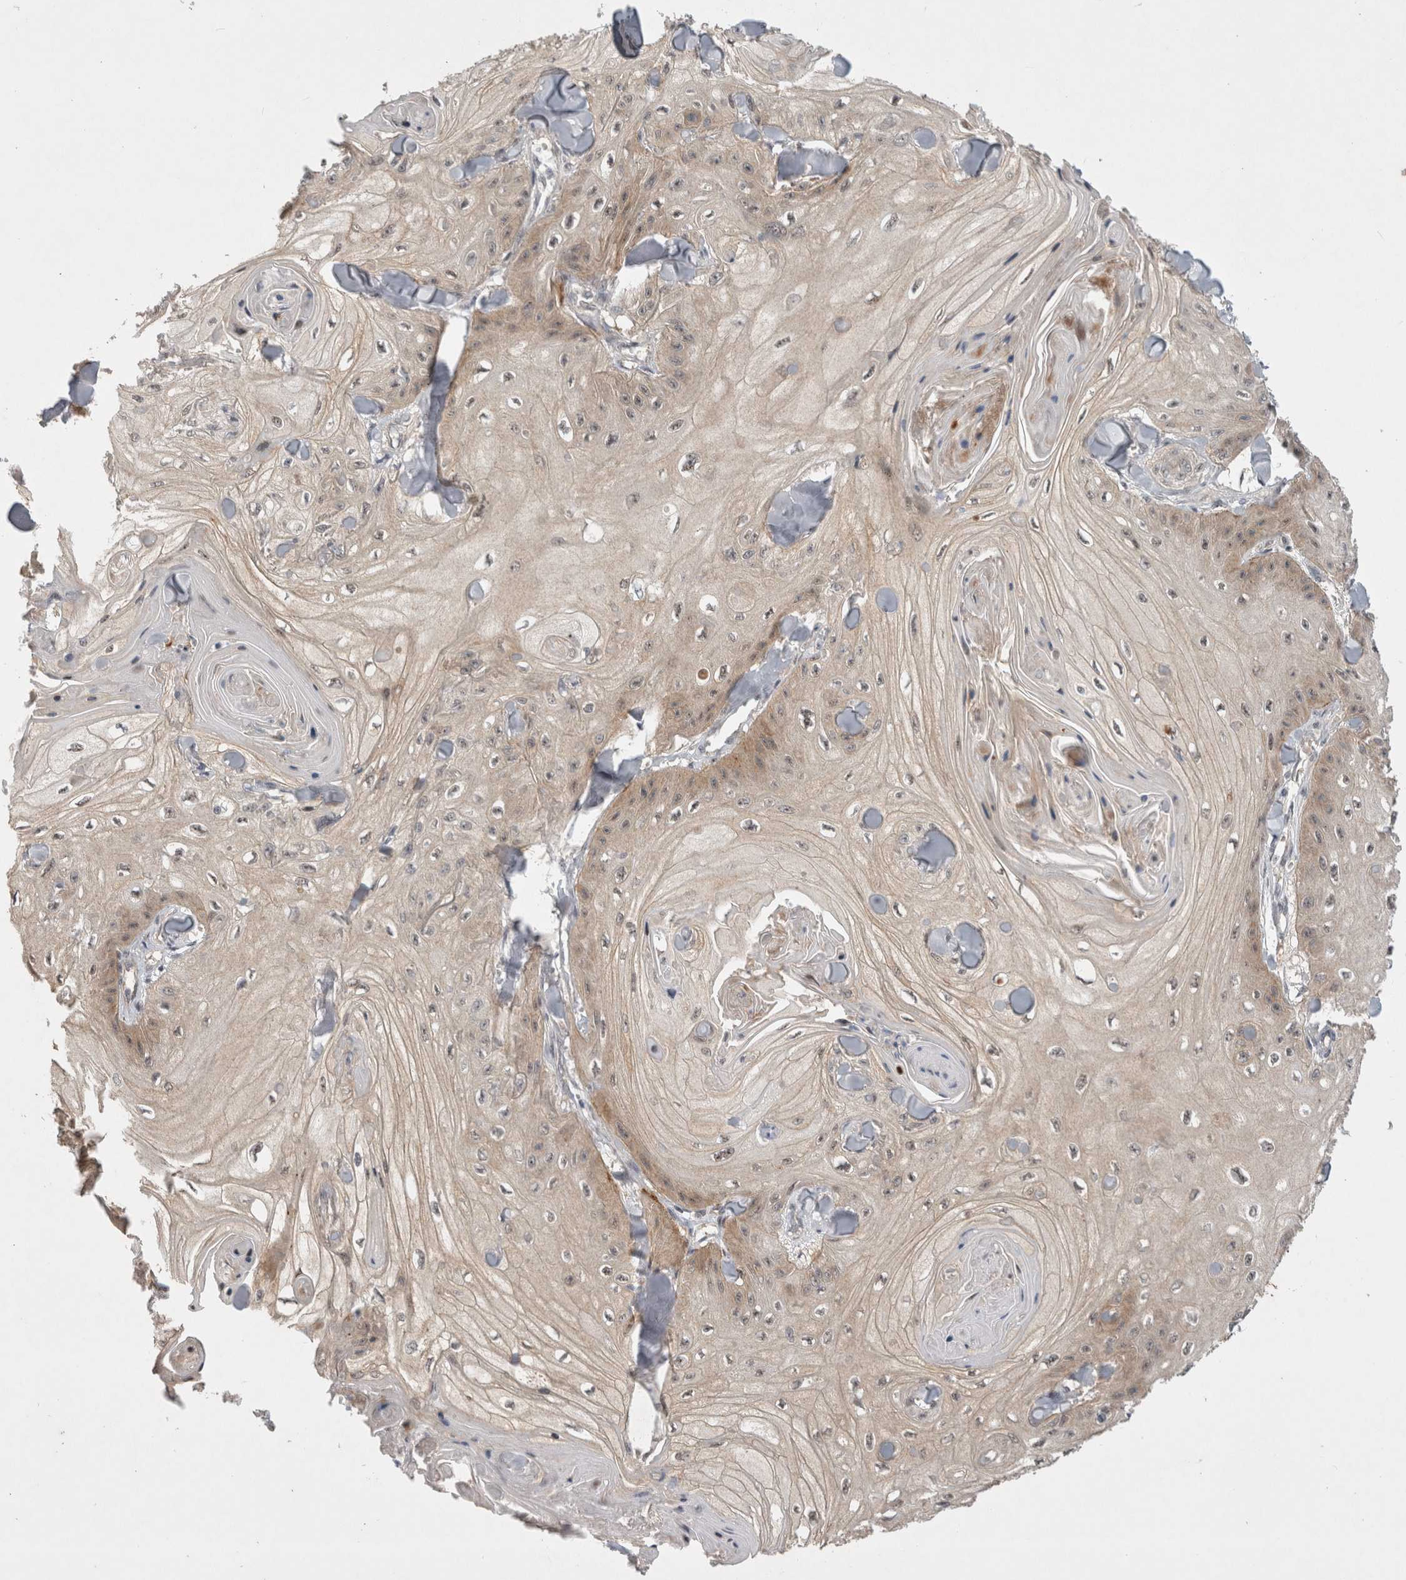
{"staining": {"intensity": "weak", "quantity": "<25%", "location": "cytoplasmic/membranous,nuclear"}, "tissue": "skin cancer", "cell_type": "Tumor cells", "image_type": "cancer", "snomed": [{"axis": "morphology", "description": "Squamous cell carcinoma, NOS"}, {"axis": "topography", "description": "Skin"}], "caption": "Immunohistochemistry photomicrograph of human skin squamous cell carcinoma stained for a protein (brown), which reveals no expression in tumor cells. Brightfield microscopy of immunohistochemistry stained with DAB (3,3'-diaminobenzidine) (brown) and hematoxylin (blue), captured at high magnification.", "gene": "CERS3", "patient": {"sex": "male", "age": 74}}